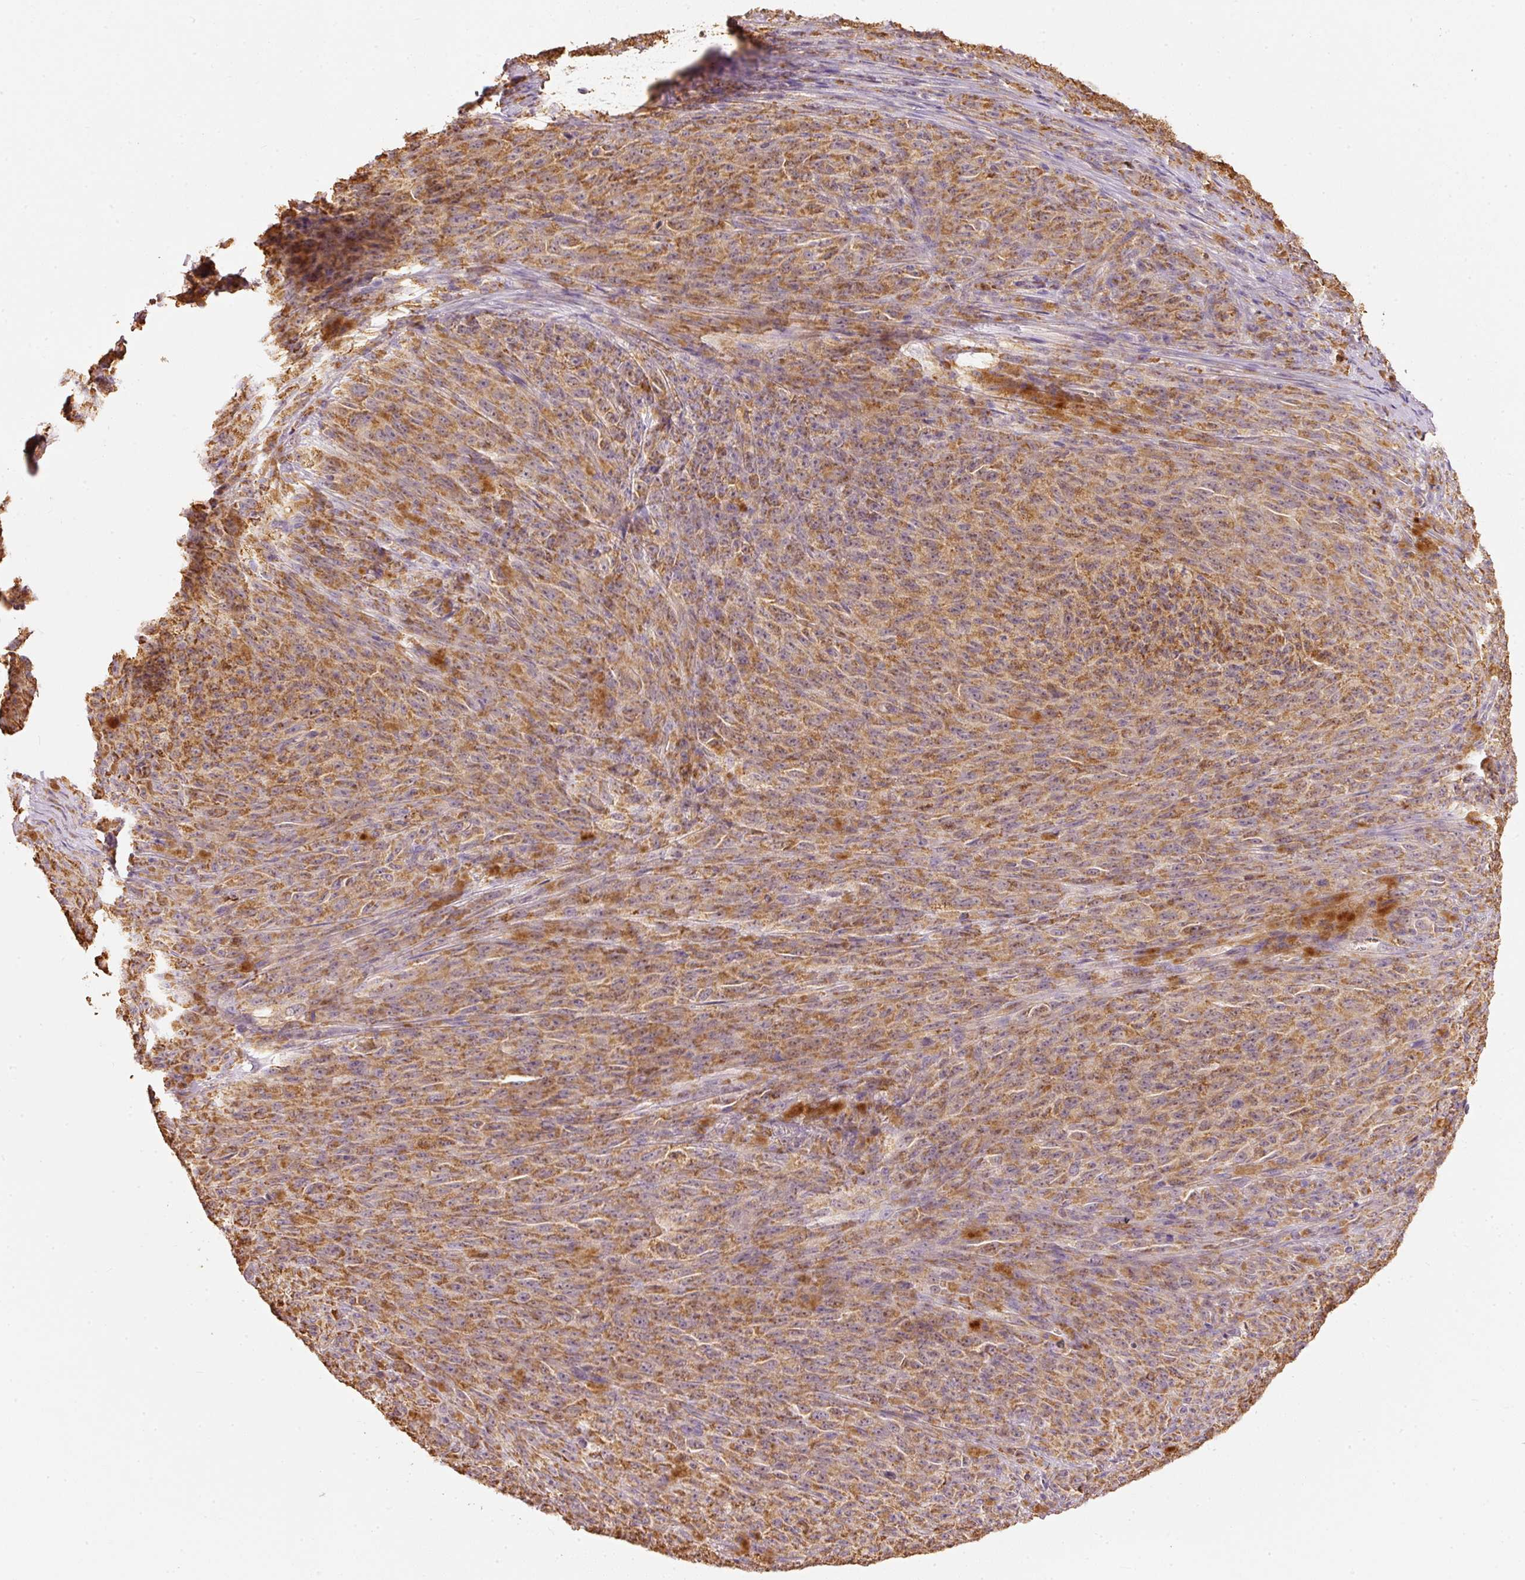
{"staining": {"intensity": "moderate", "quantity": ">75%", "location": "cytoplasmic/membranous"}, "tissue": "melanoma", "cell_type": "Tumor cells", "image_type": "cancer", "snomed": [{"axis": "morphology", "description": "Malignant melanoma, NOS"}, {"axis": "topography", "description": "Skin"}], "caption": "Brown immunohistochemical staining in human melanoma exhibits moderate cytoplasmic/membranous expression in approximately >75% of tumor cells.", "gene": "PSENEN", "patient": {"sex": "female", "age": 82}}